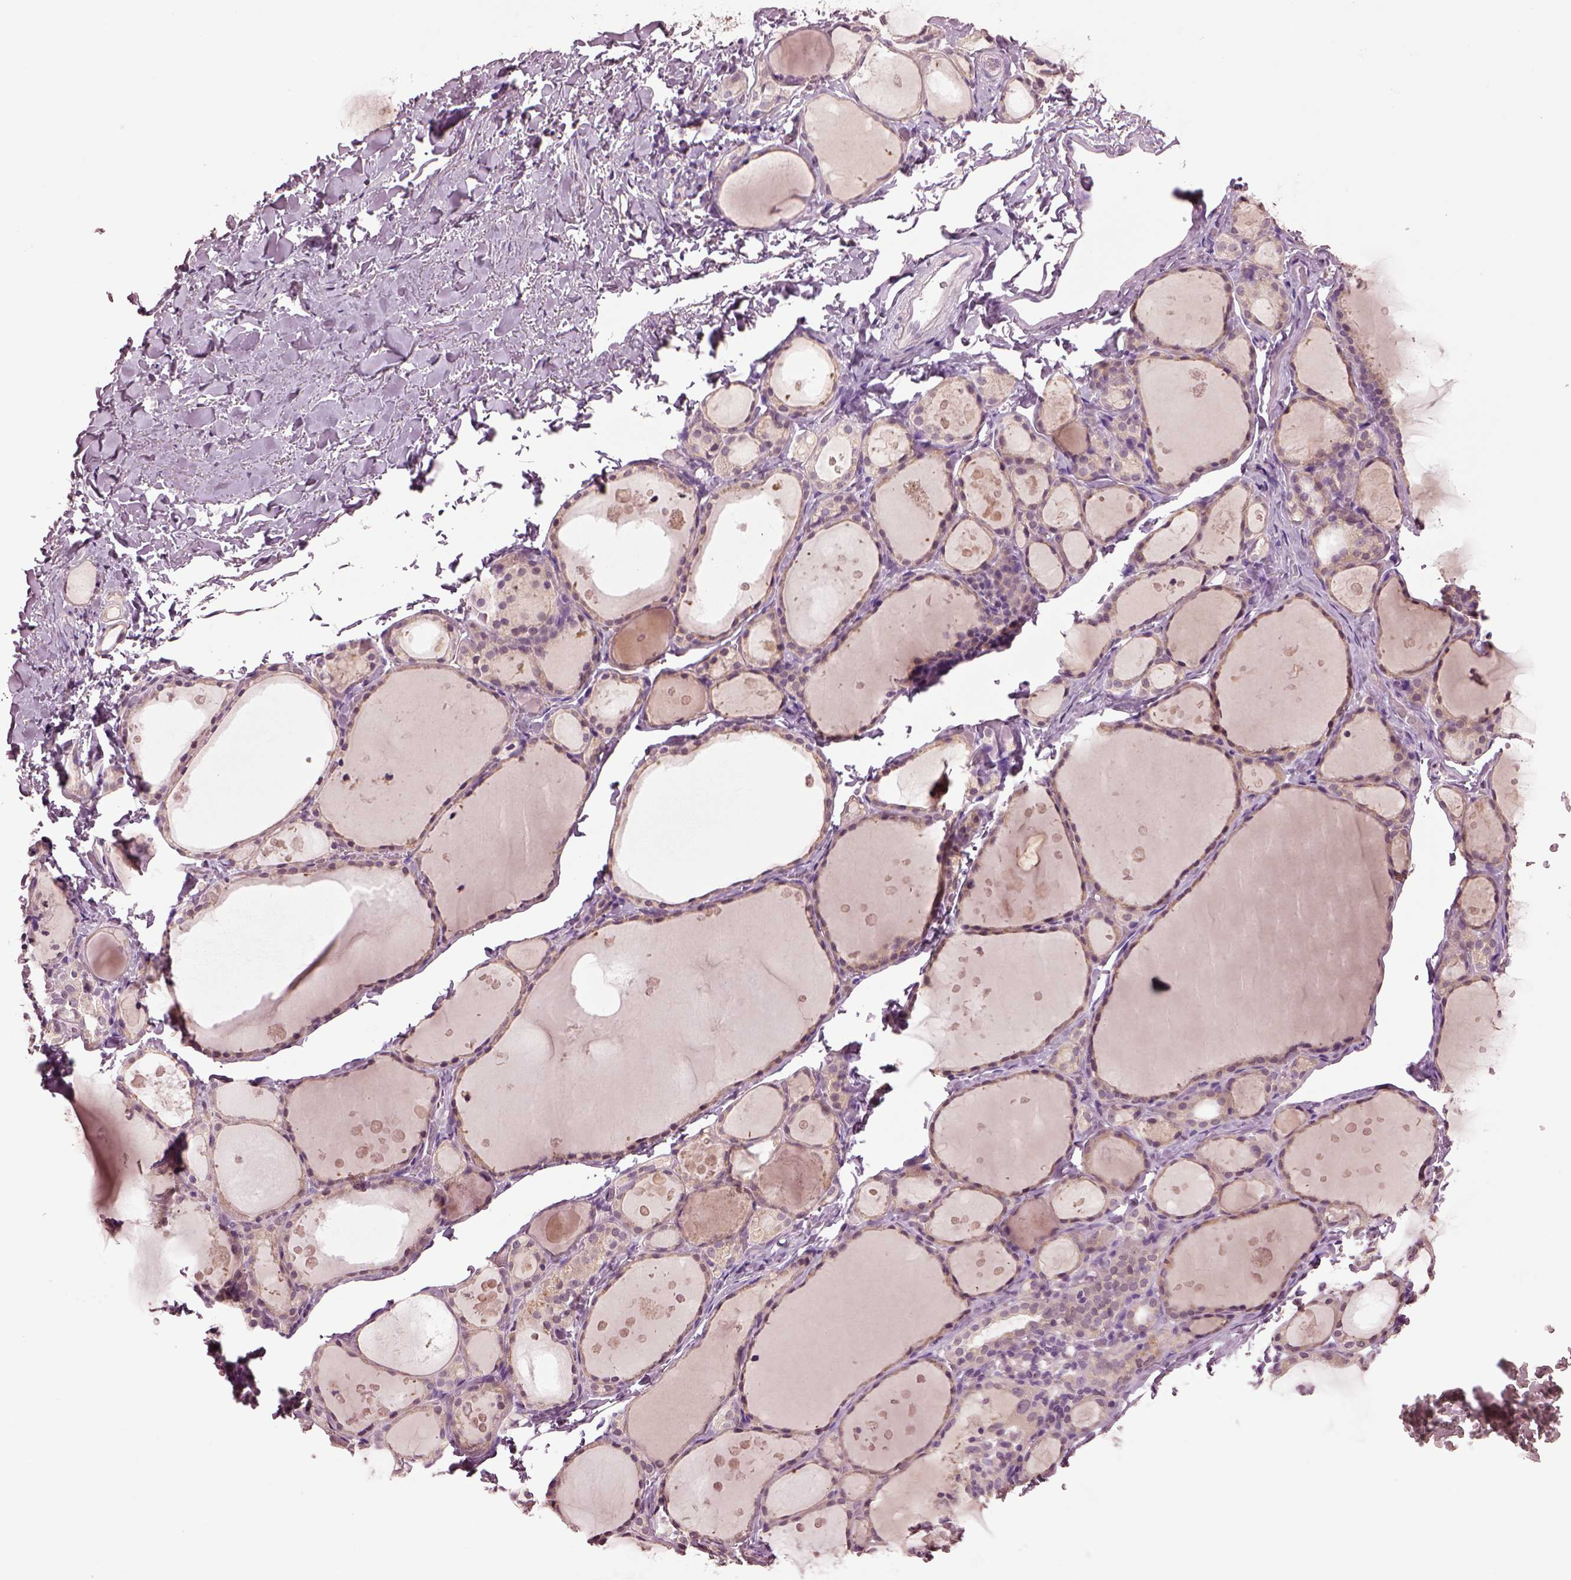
{"staining": {"intensity": "weak", "quantity": ">75%", "location": "cytoplasmic/membranous"}, "tissue": "thyroid gland", "cell_type": "Glandular cells", "image_type": "normal", "snomed": [{"axis": "morphology", "description": "Normal tissue, NOS"}, {"axis": "topography", "description": "Thyroid gland"}], "caption": "A micrograph of thyroid gland stained for a protein reveals weak cytoplasmic/membranous brown staining in glandular cells.", "gene": "CLPSL1", "patient": {"sex": "male", "age": 68}}